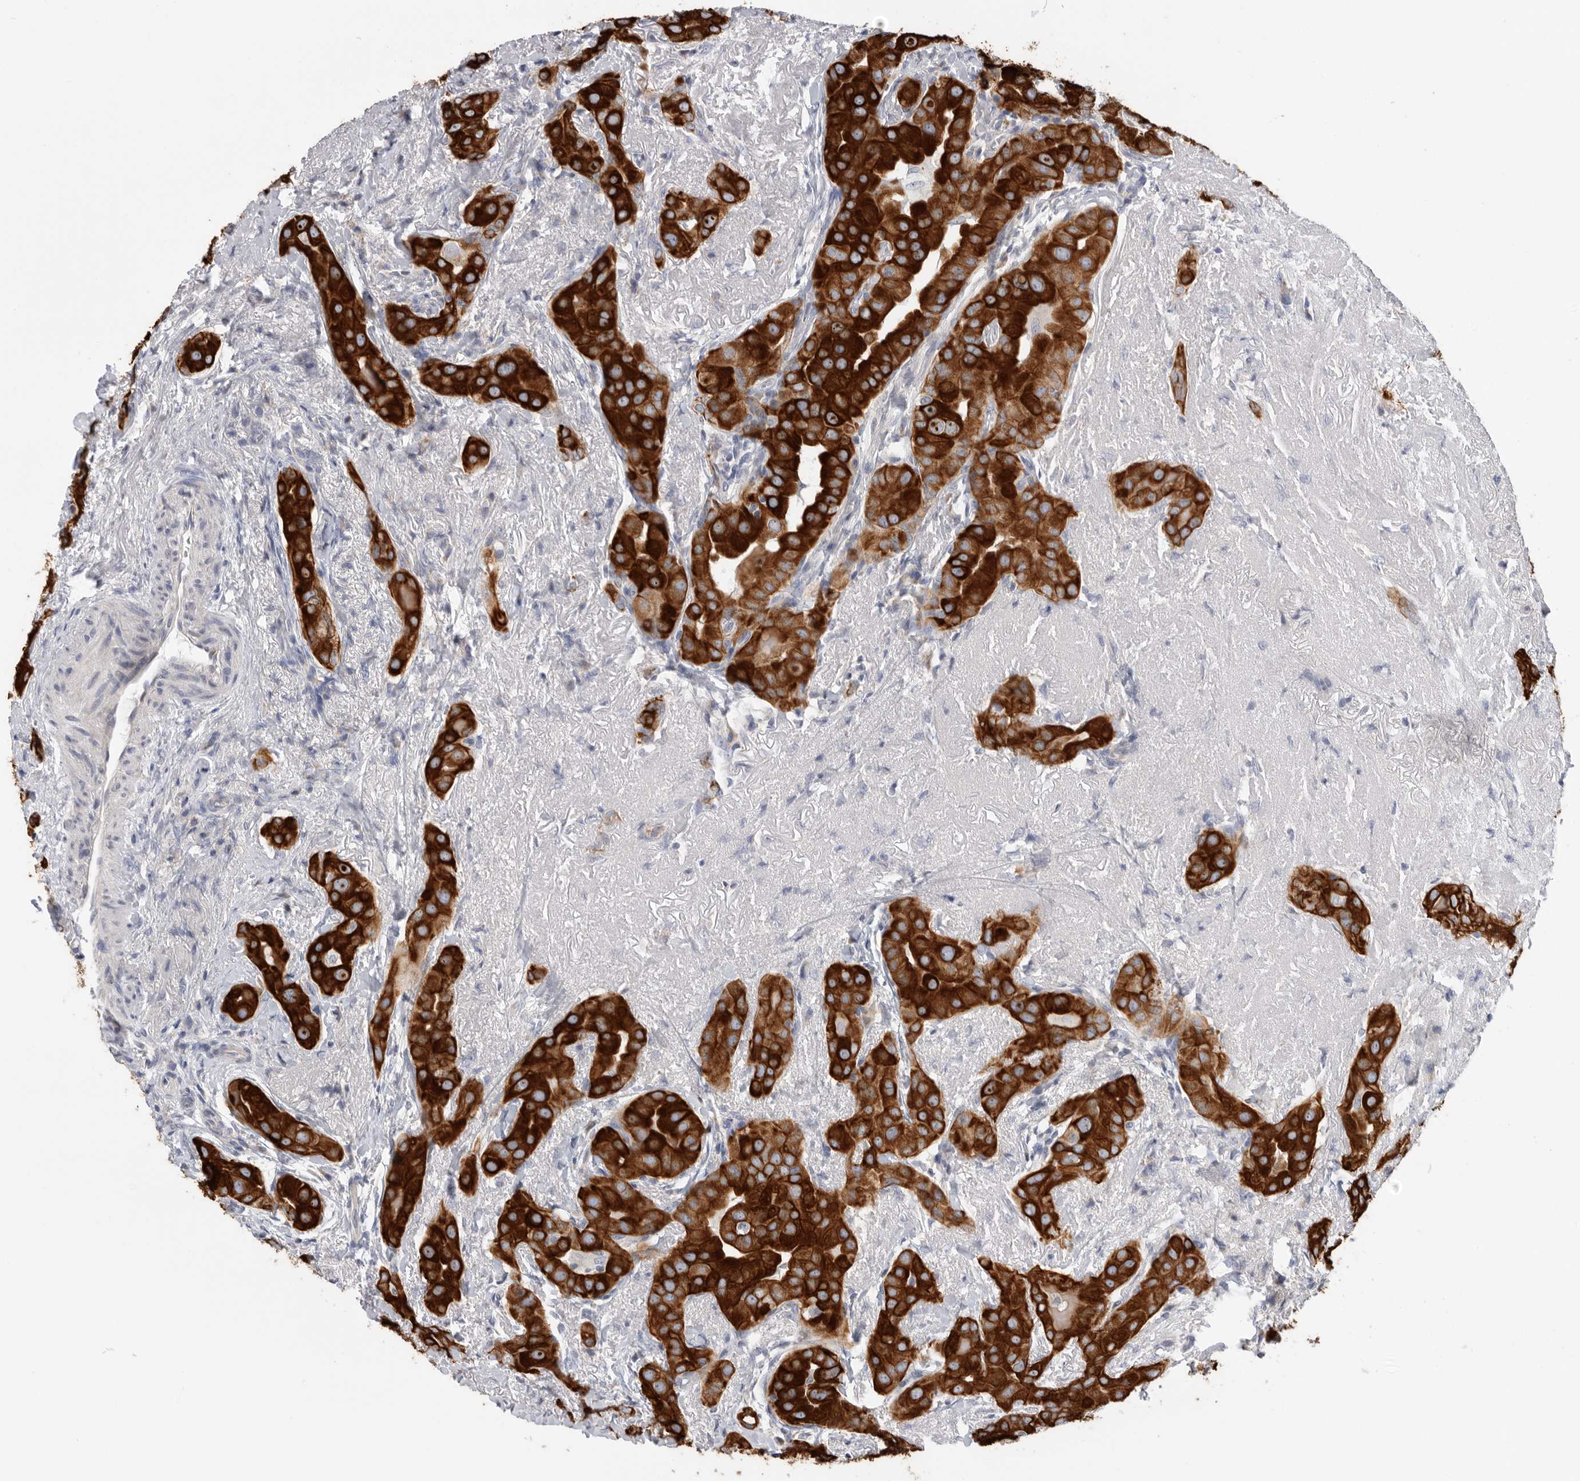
{"staining": {"intensity": "strong", "quantity": ">75%", "location": "cytoplasmic/membranous"}, "tissue": "thyroid cancer", "cell_type": "Tumor cells", "image_type": "cancer", "snomed": [{"axis": "morphology", "description": "Papillary adenocarcinoma, NOS"}, {"axis": "topography", "description": "Thyroid gland"}], "caption": "Thyroid cancer (papillary adenocarcinoma) was stained to show a protein in brown. There is high levels of strong cytoplasmic/membranous positivity in about >75% of tumor cells.", "gene": "MTFR1L", "patient": {"sex": "male", "age": 33}}